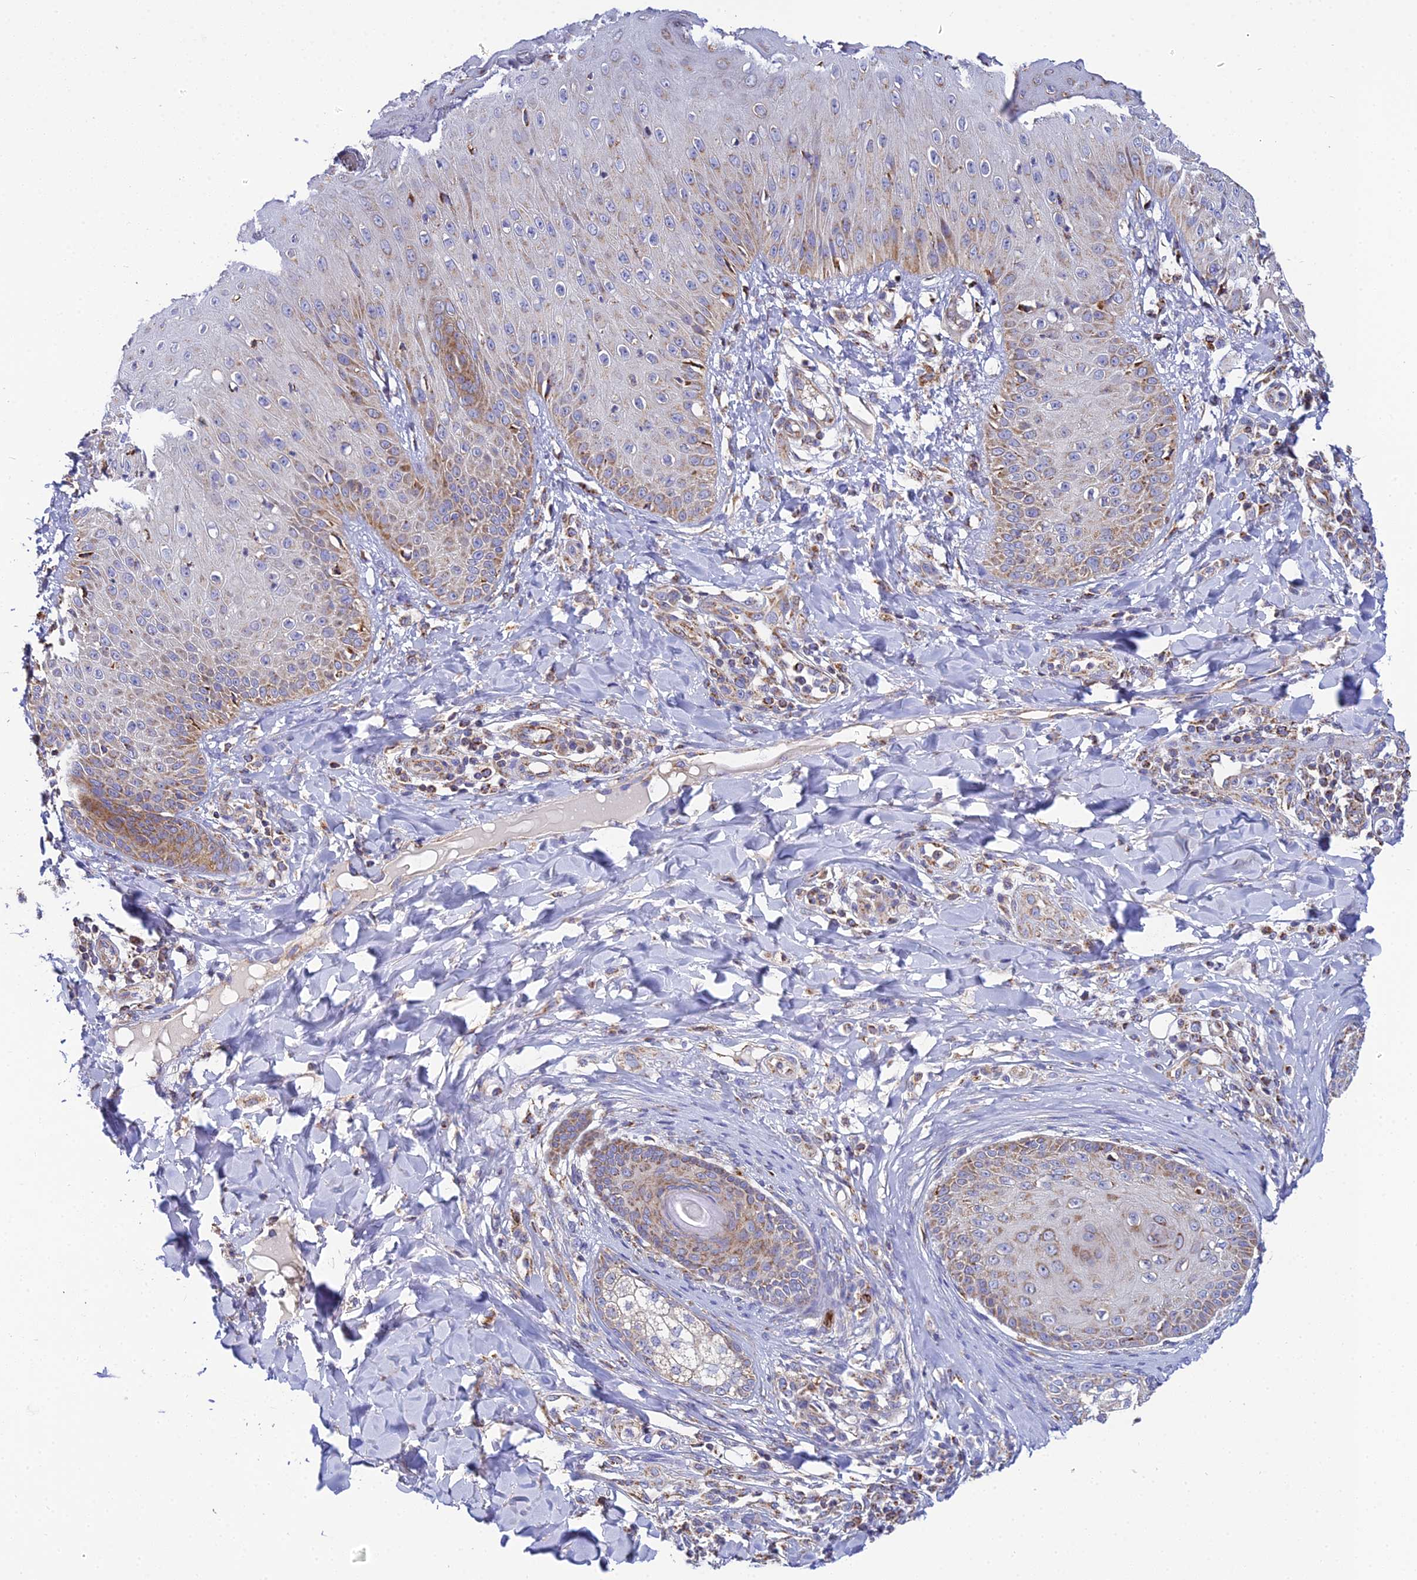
{"staining": {"intensity": "moderate", "quantity": "<25%", "location": "cytoplasmic/membranous"}, "tissue": "skin", "cell_type": "Epidermal cells", "image_type": "normal", "snomed": [{"axis": "morphology", "description": "Normal tissue, NOS"}, {"axis": "morphology", "description": "Inflammation, NOS"}, {"axis": "topography", "description": "Soft tissue"}, {"axis": "topography", "description": "Anal"}], "caption": "Immunohistochemistry (IHC) (DAB) staining of normal skin demonstrates moderate cytoplasmic/membranous protein expression in approximately <25% of epidermal cells.", "gene": "NIPSNAP3A", "patient": {"sex": "female", "age": 15}}